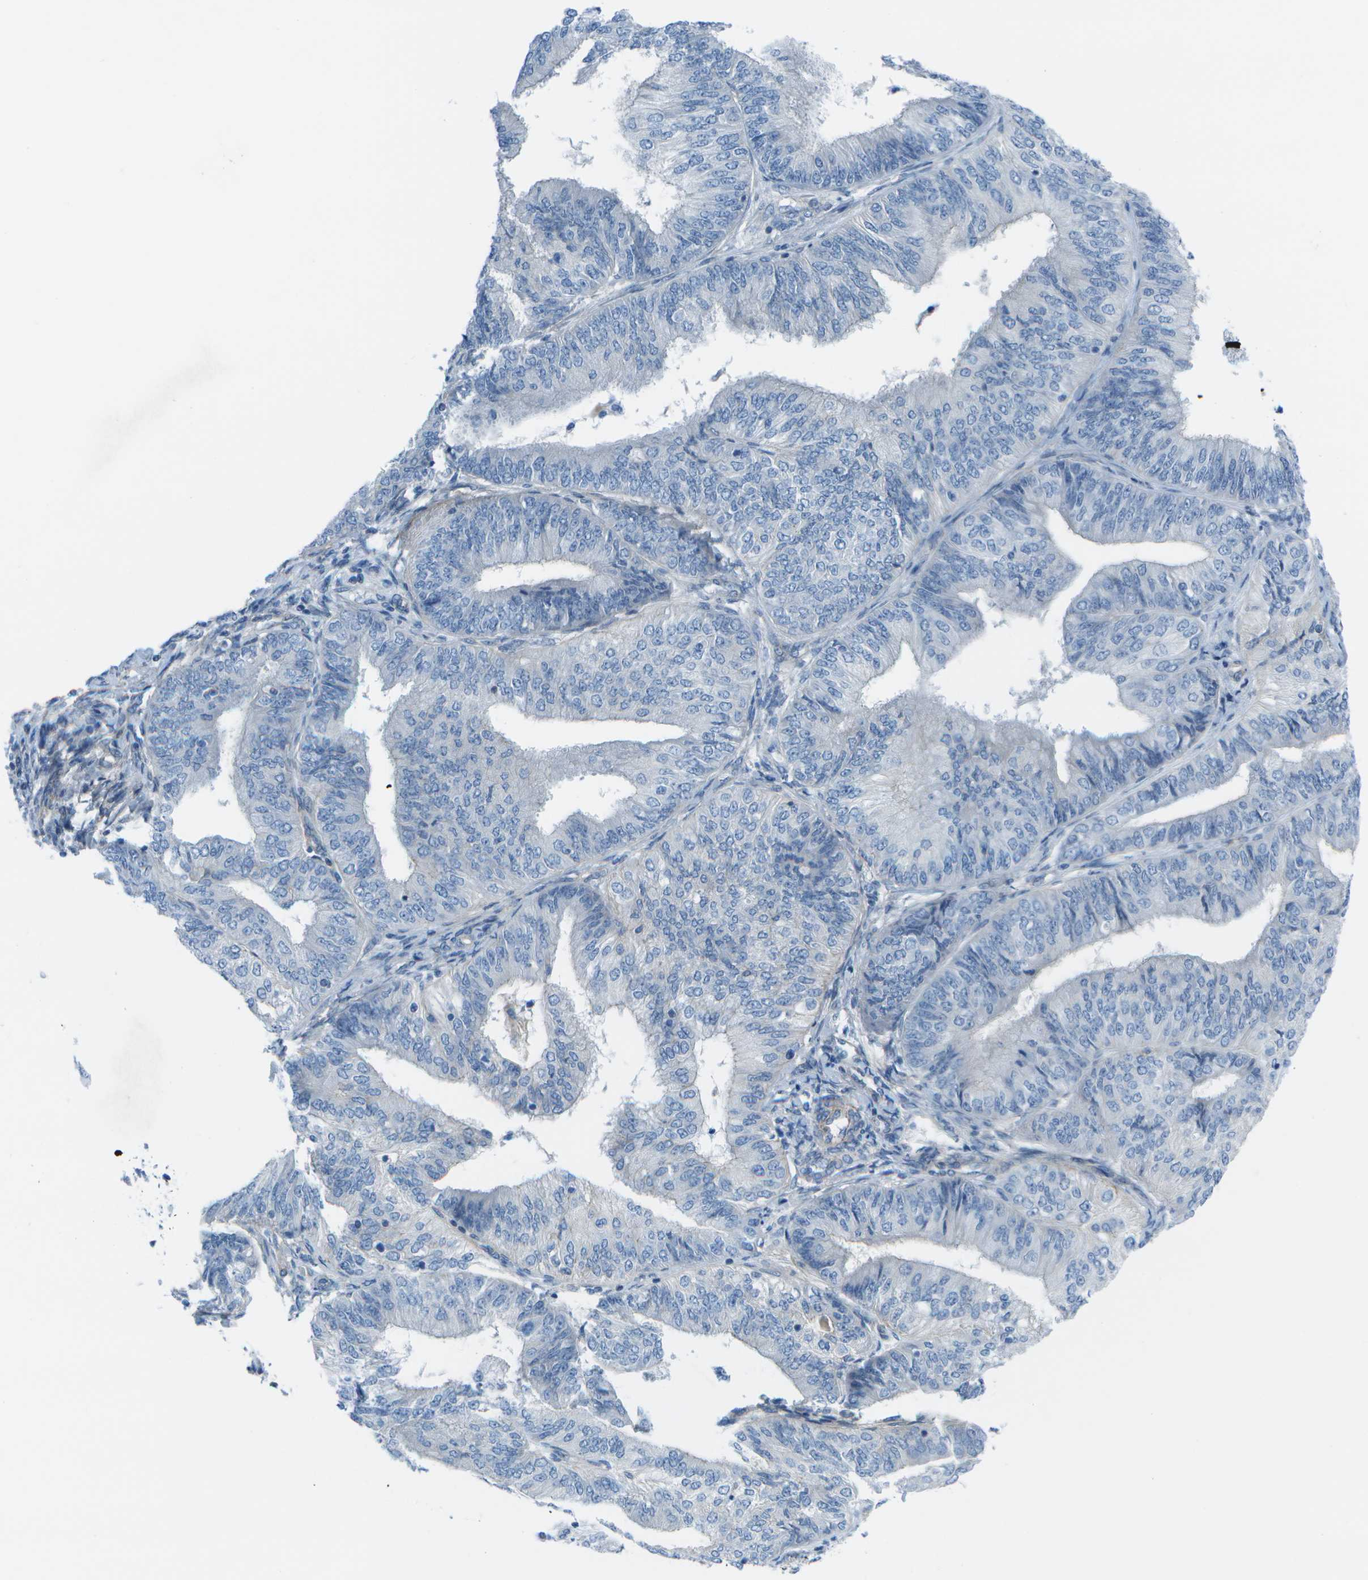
{"staining": {"intensity": "negative", "quantity": "none", "location": "none"}, "tissue": "endometrial cancer", "cell_type": "Tumor cells", "image_type": "cancer", "snomed": [{"axis": "morphology", "description": "Adenocarcinoma, NOS"}, {"axis": "topography", "description": "Endometrium"}], "caption": "Immunohistochemical staining of human endometrial cancer (adenocarcinoma) demonstrates no significant positivity in tumor cells. (DAB (3,3'-diaminobenzidine) immunohistochemistry with hematoxylin counter stain).", "gene": "SORBS3", "patient": {"sex": "female", "age": 58}}